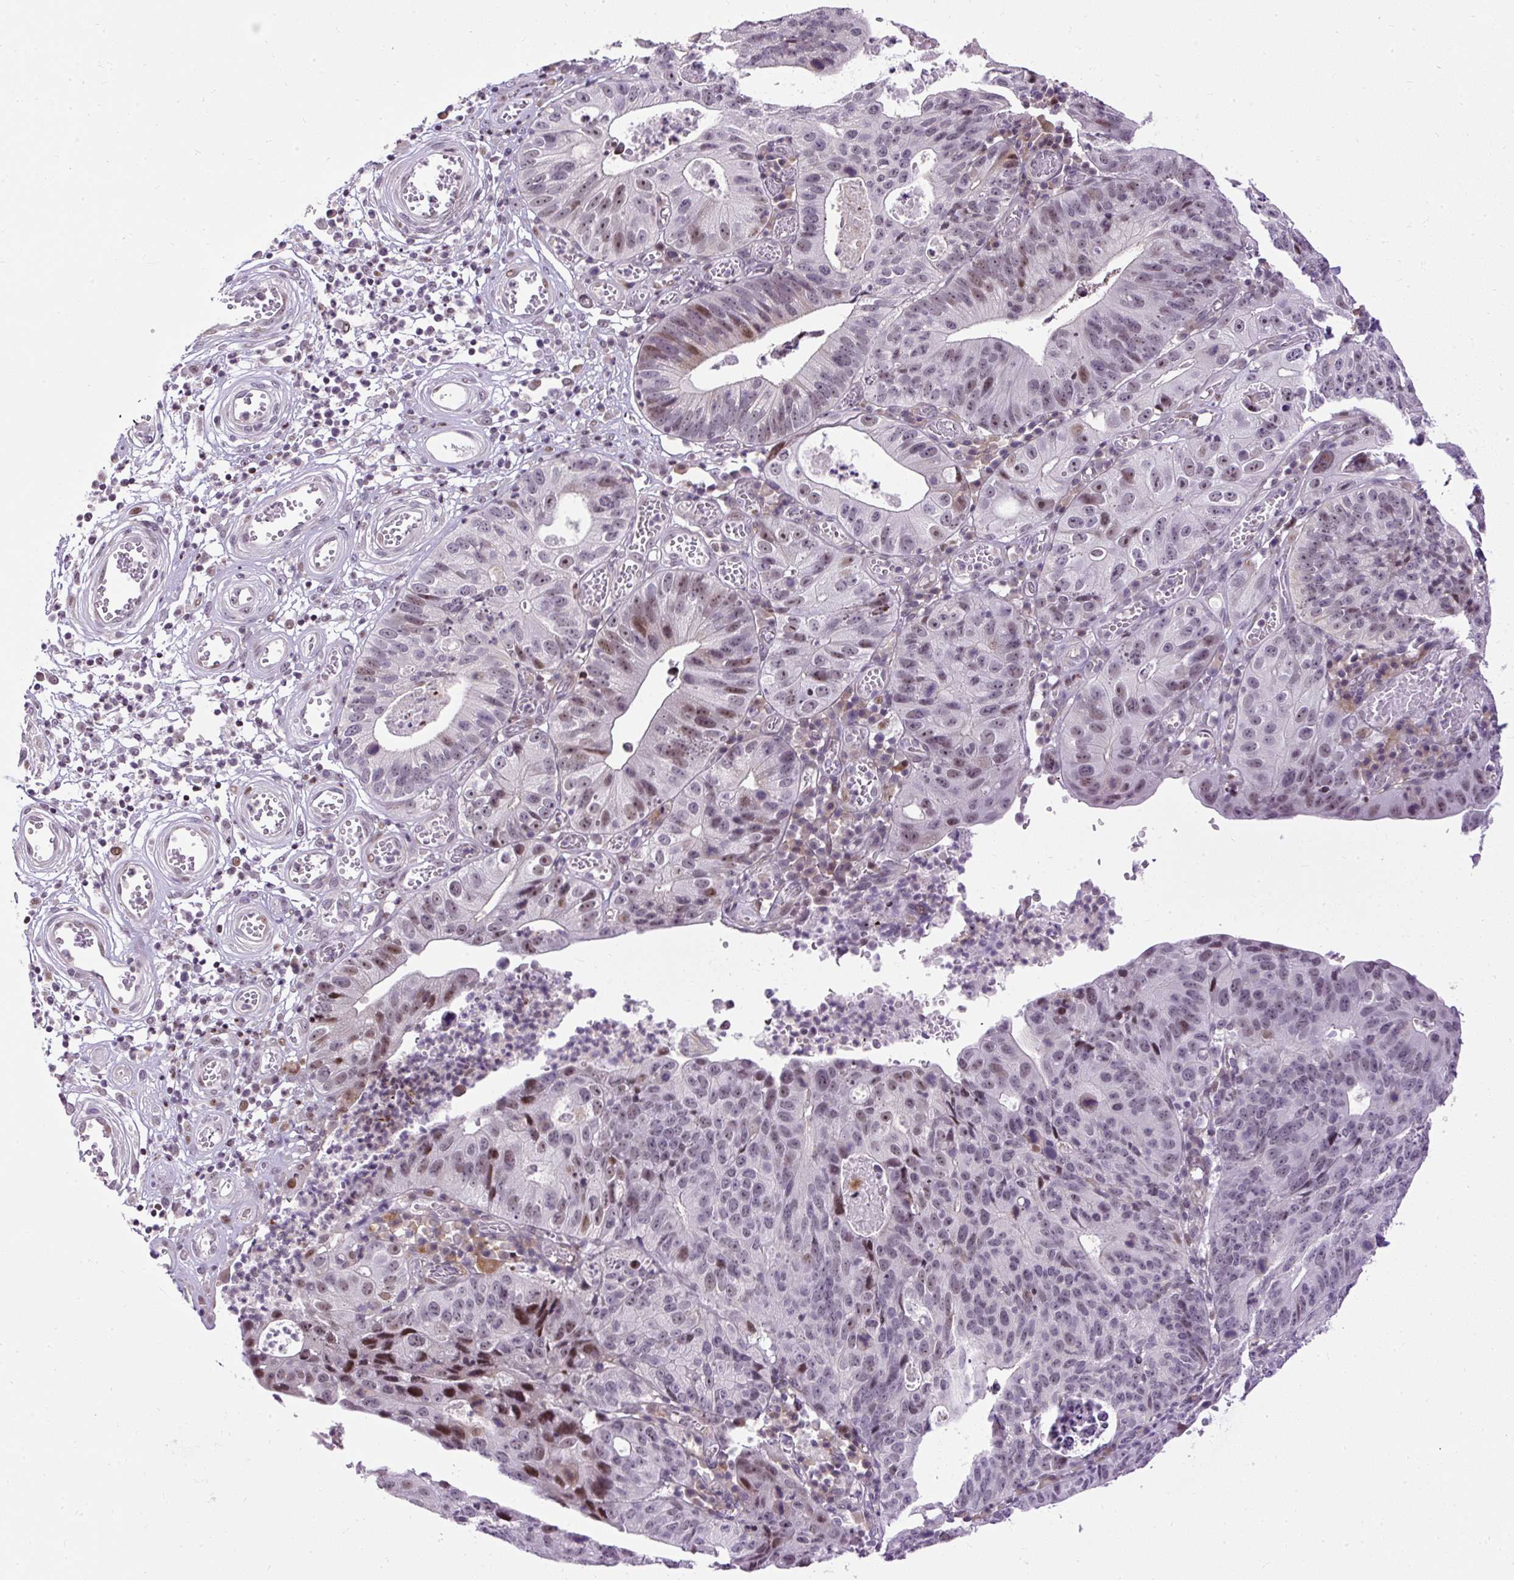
{"staining": {"intensity": "moderate", "quantity": "25%-75%", "location": "nuclear"}, "tissue": "stomach cancer", "cell_type": "Tumor cells", "image_type": "cancer", "snomed": [{"axis": "morphology", "description": "Adenocarcinoma, NOS"}, {"axis": "topography", "description": "Stomach"}], "caption": "Protein expression analysis of human stomach adenocarcinoma reveals moderate nuclear positivity in approximately 25%-75% of tumor cells.", "gene": "ARHGEF18", "patient": {"sex": "male", "age": 59}}